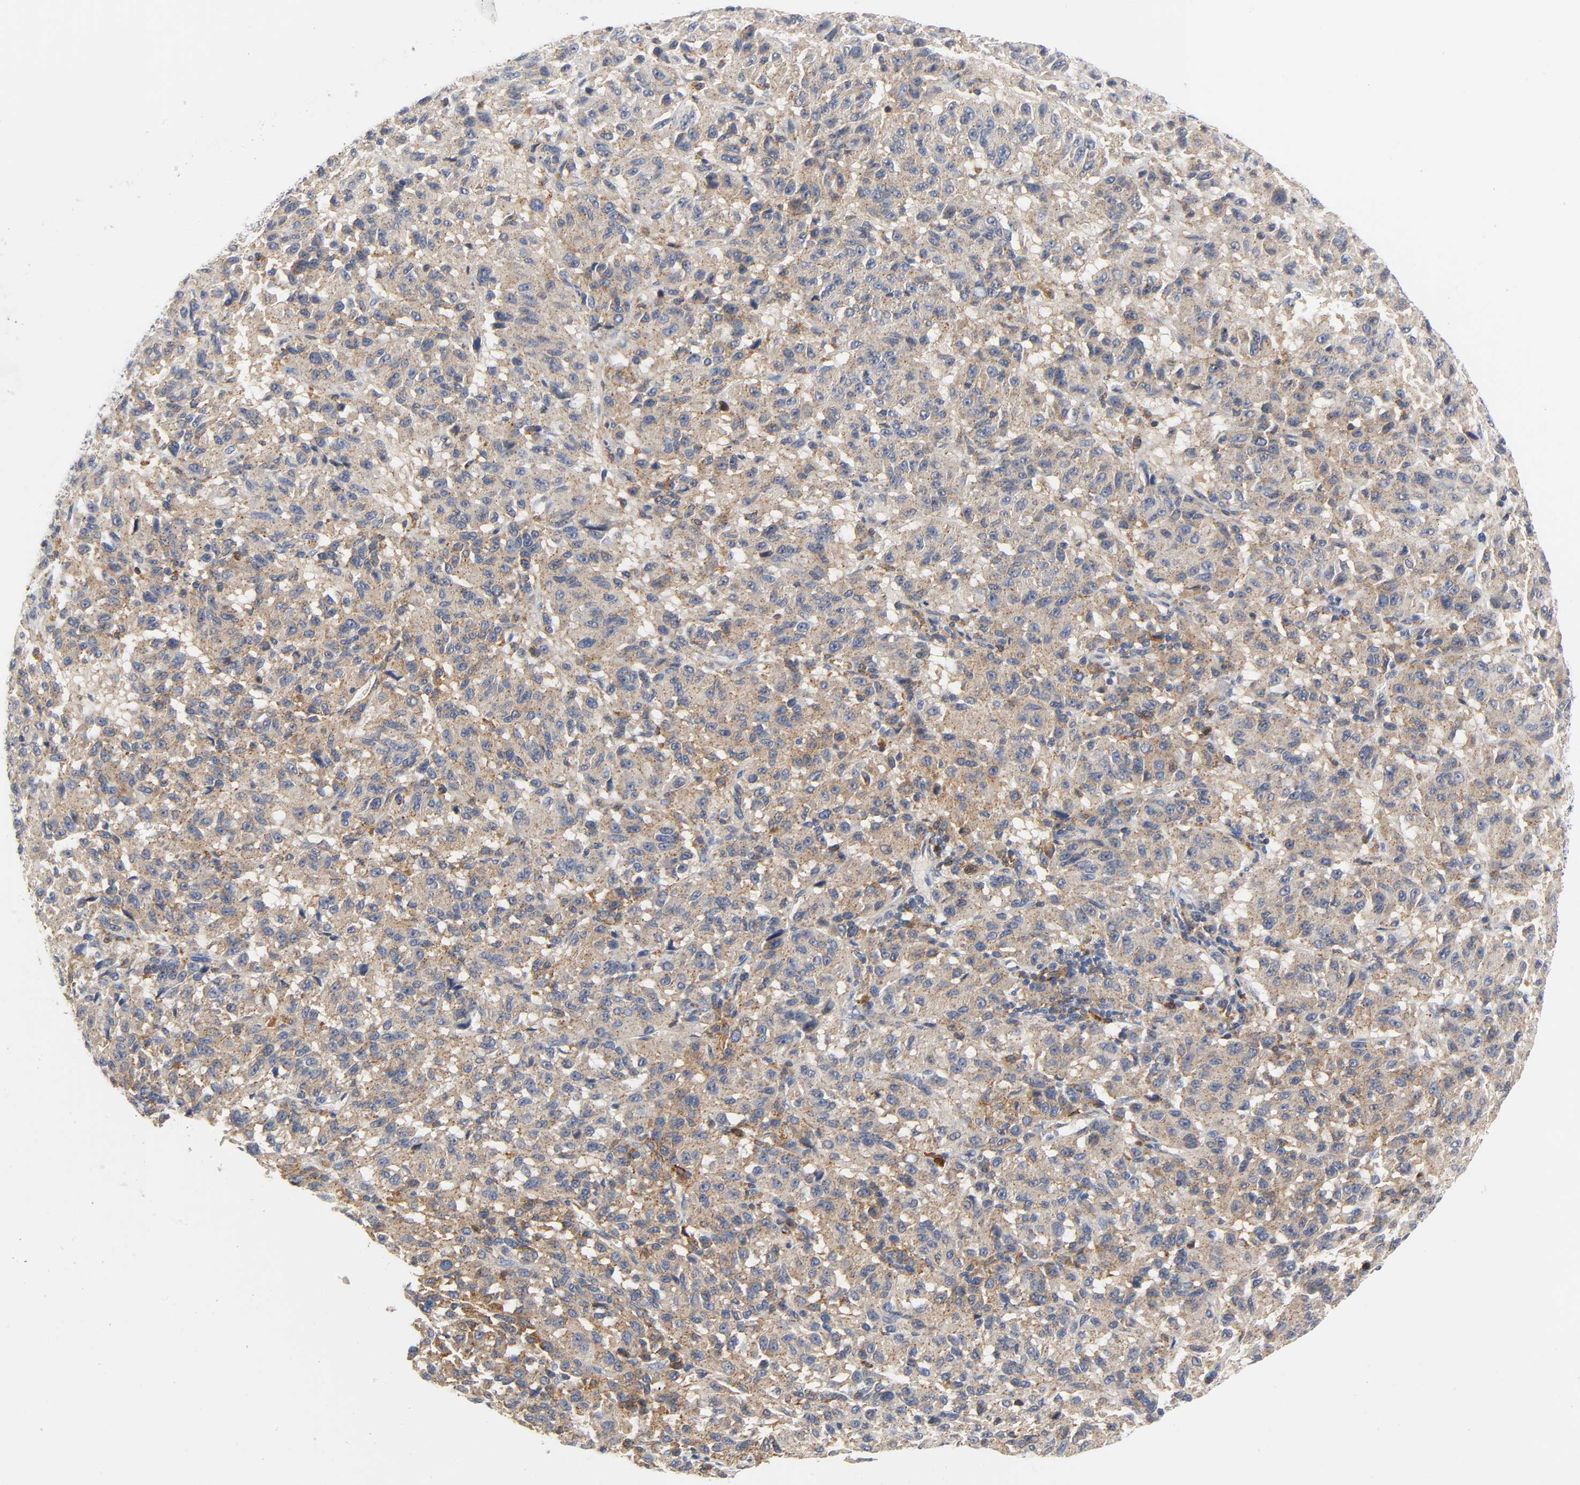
{"staining": {"intensity": "moderate", "quantity": ">75%", "location": "cytoplasmic/membranous"}, "tissue": "melanoma", "cell_type": "Tumor cells", "image_type": "cancer", "snomed": [{"axis": "morphology", "description": "Malignant melanoma, Metastatic site"}, {"axis": "topography", "description": "Lung"}], "caption": "Melanoma was stained to show a protein in brown. There is medium levels of moderate cytoplasmic/membranous expression in approximately >75% of tumor cells. The protein is stained brown, and the nuclei are stained in blue (DAB (3,3'-diaminobenzidine) IHC with brightfield microscopy, high magnification).", "gene": "CD2AP", "patient": {"sex": "male", "age": 64}}